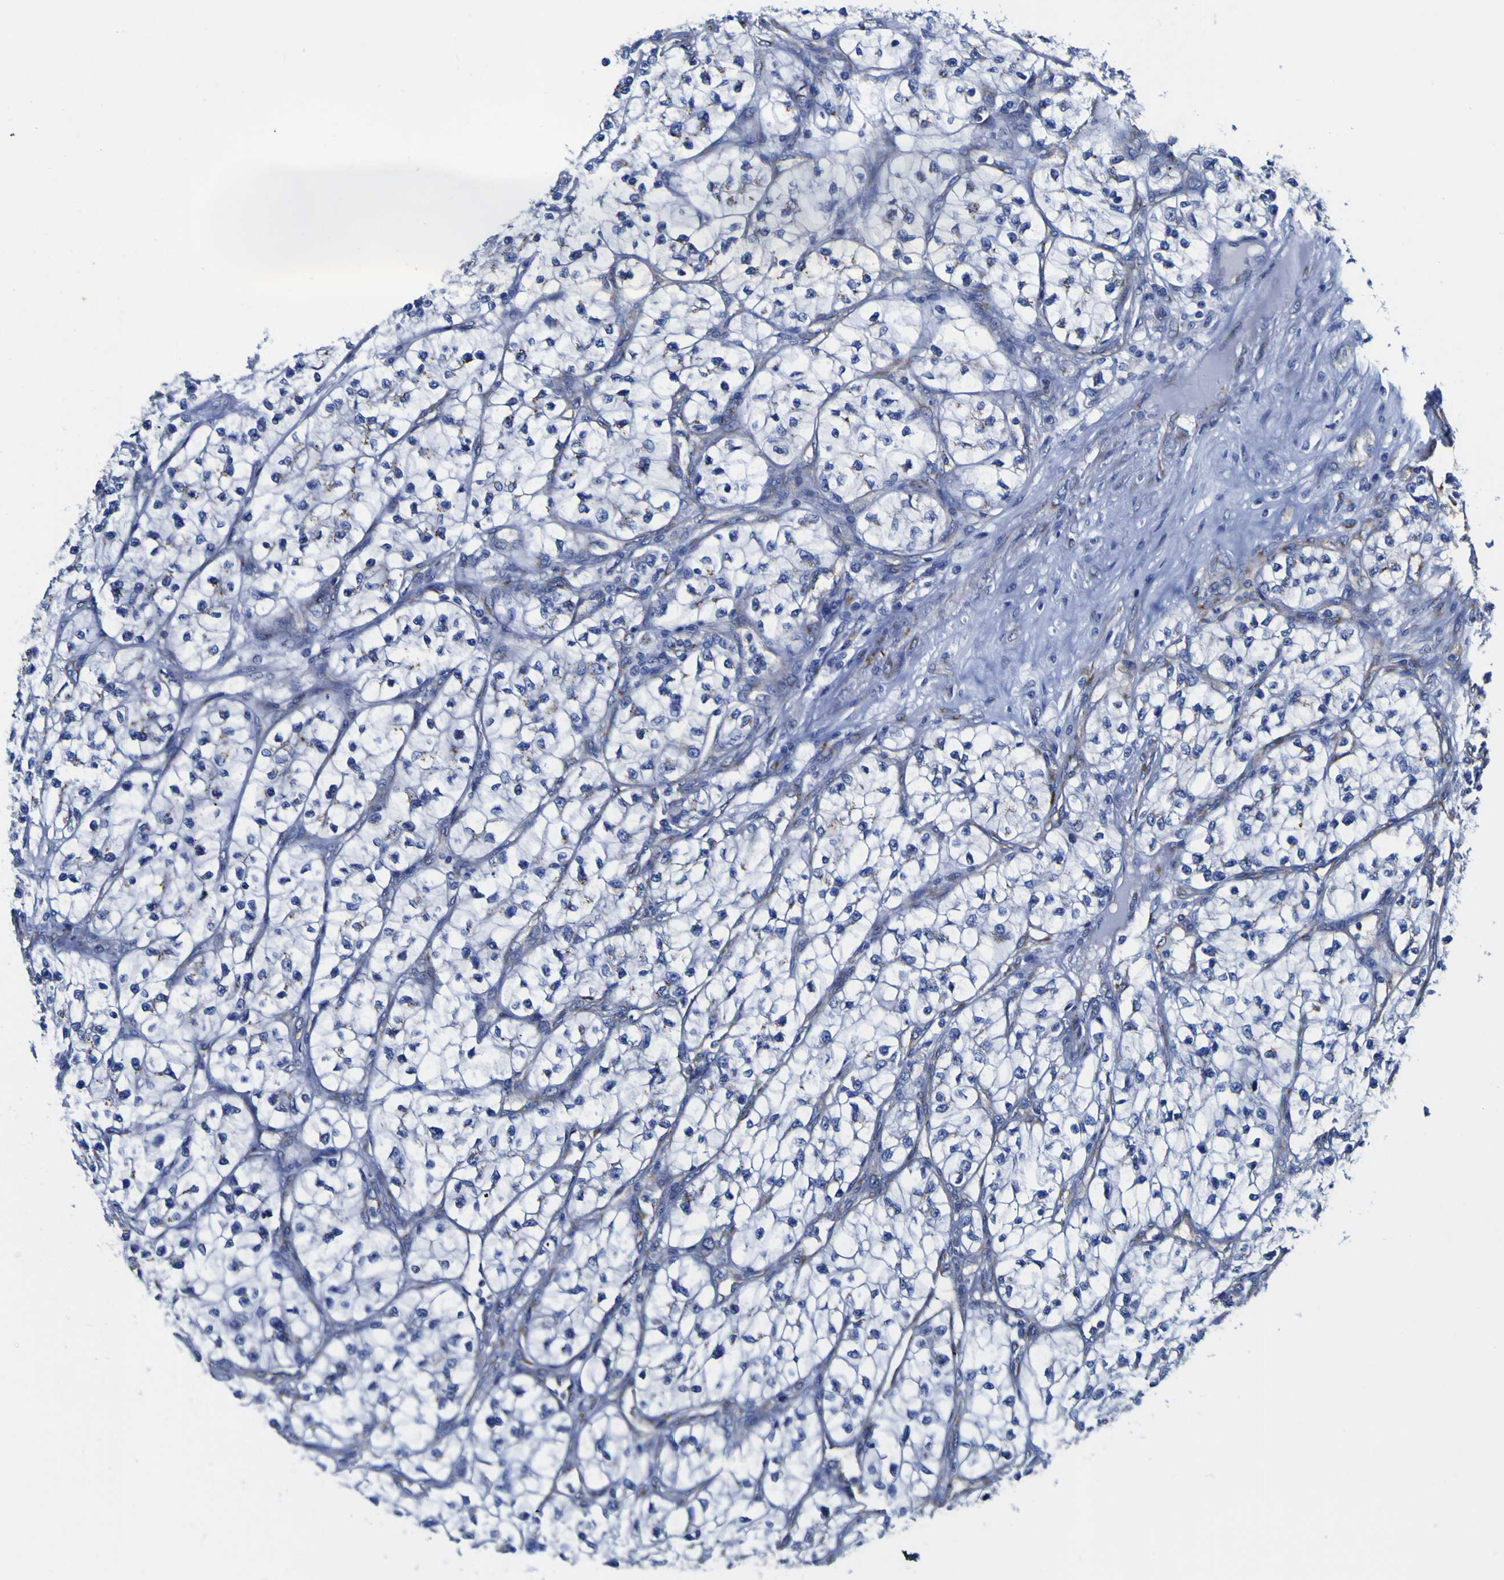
{"staining": {"intensity": "negative", "quantity": "none", "location": "none"}, "tissue": "renal cancer", "cell_type": "Tumor cells", "image_type": "cancer", "snomed": [{"axis": "morphology", "description": "Adenocarcinoma, NOS"}, {"axis": "topography", "description": "Kidney"}], "caption": "High power microscopy image of an immunohistochemistry (IHC) micrograph of adenocarcinoma (renal), revealing no significant positivity in tumor cells.", "gene": "GOLM1", "patient": {"sex": "female", "age": 57}}